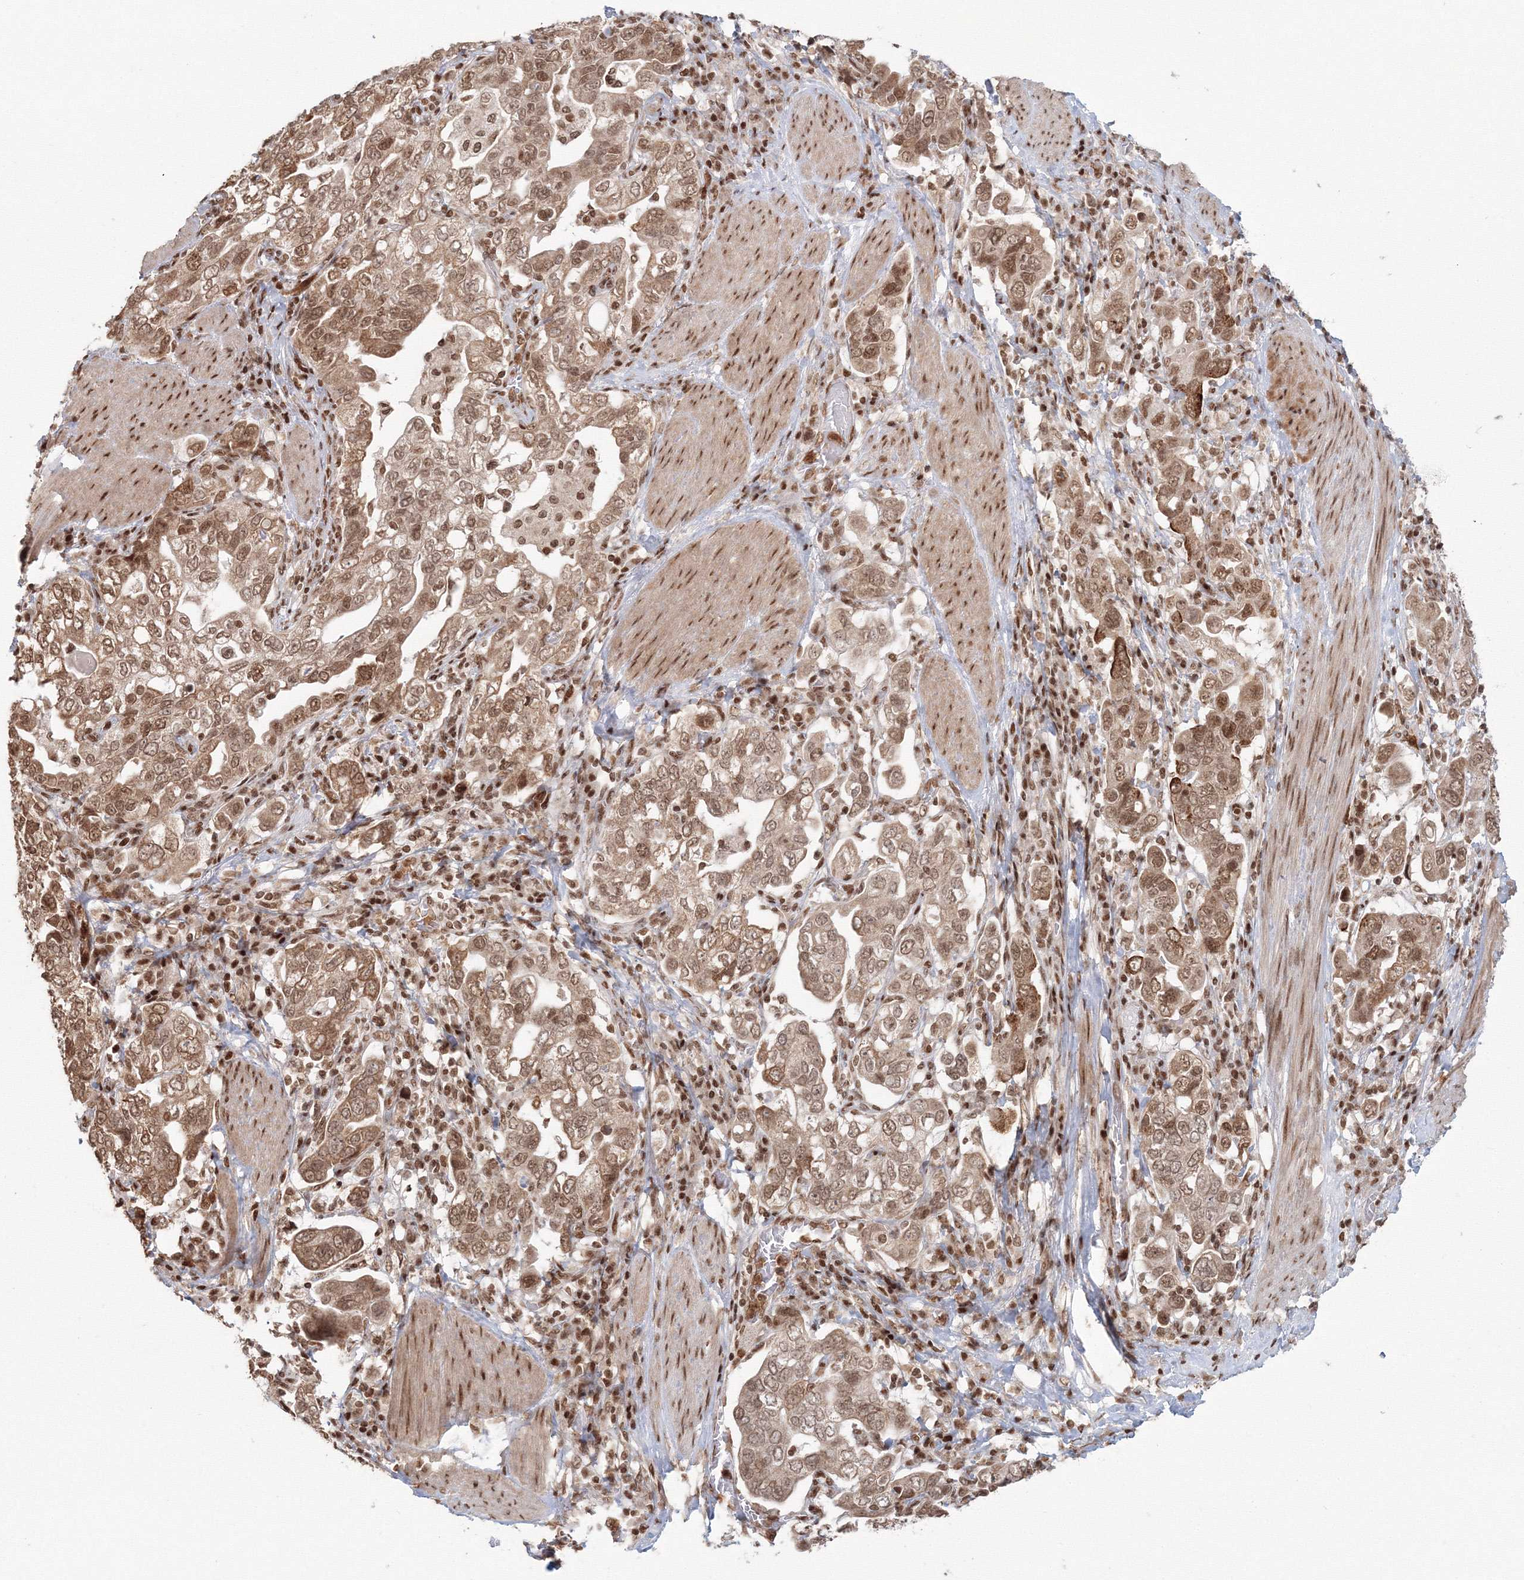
{"staining": {"intensity": "moderate", "quantity": ">75%", "location": "cytoplasmic/membranous,nuclear"}, "tissue": "stomach cancer", "cell_type": "Tumor cells", "image_type": "cancer", "snomed": [{"axis": "morphology", "description": "Adenocarcinoma, NOS"}, {"axis": "topography", "description": "Stomach, upper"}], "caption": "Tumor cells demonstrate medium levels of moderate cytoplasmic/membranous and nuclear positivity in approximately >75% of cells in stomach cancer.", "gene": "KIF20A", "patient": {"sex": "male", "age": 62}}